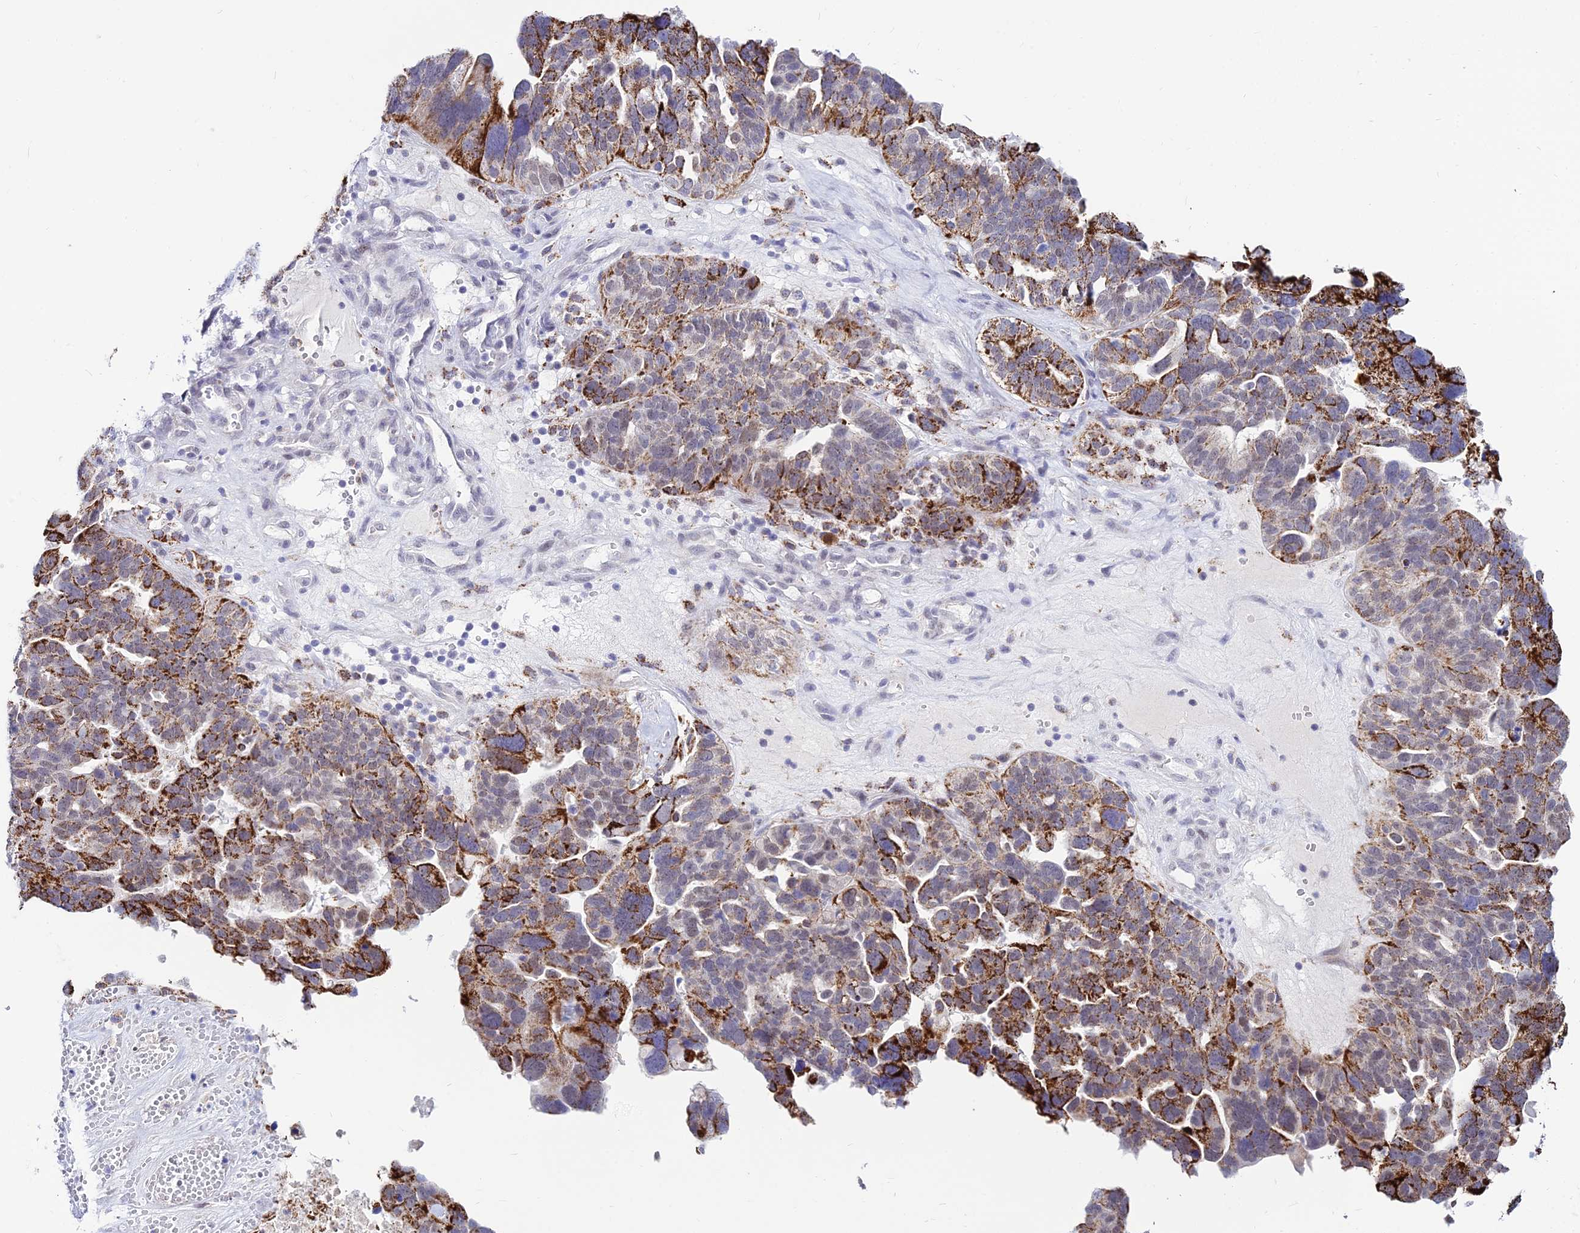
{"staining": {"intensity": "strong", "quantity": "25%-75%", "location": "cytoplasmic/membranous"}, "tissue": "ovarian cancer", "cell_type": "Tumor cells", "image_type": "cancer", "snomed": [{"axis": "morphology", "description": "Cystadenocarcinoma, serous, NOS"}, {"axis": "topography", "description": "Ovary"}], "caption": "An immunohistochemistry (IHC) histopathology image of neoplastic tissue is shown. Protein staining in brown shows strong cytoplasmic/membranous positivity in ovarian cancer within tumor cells.", "gene": "C6orf163", "patient": {"sex": "female", "age": 59}}